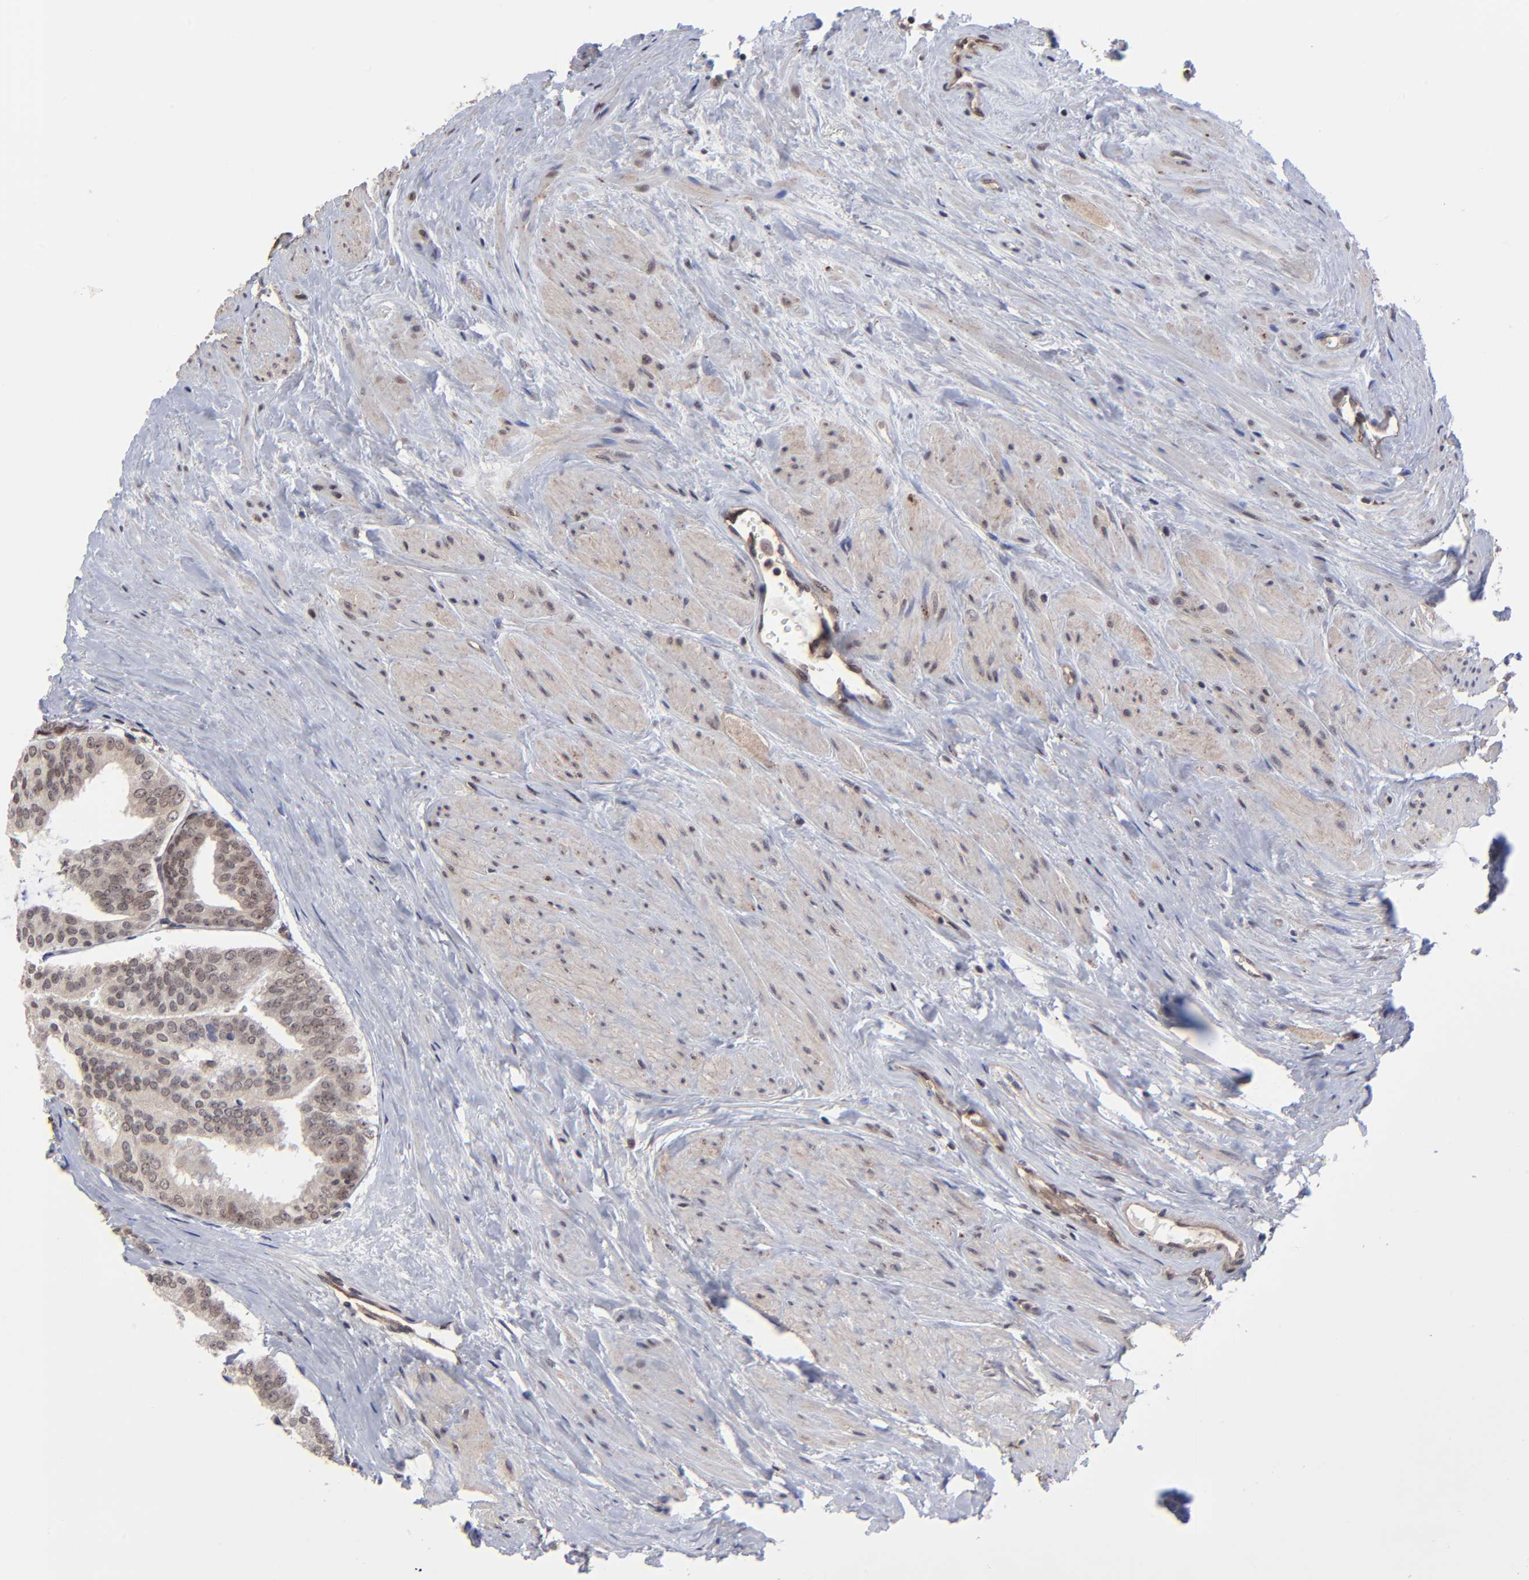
{"staining": {"intensity": "weak", "quantity": "25%-75%", "location": "cytoplasmic/membranous"}, "tissue": "prostate cancer", "cell_type": "Tumor cells", "image_type": "cancer", "snomed": [{"axis": "morphology", "description": "Adenocarcinoma, Medium grade"}, {"axis": "topography", "description": "Prostate"}], "caption": "This micrograph displays IHC staining of prostate medium-grade adenocarcinoma, with low weak cytoplasmic/membranous positivity in about 25%-75% of tumor cells.", "gene": "ZNF419", "patient": {"sex": "male", "age": 79}}